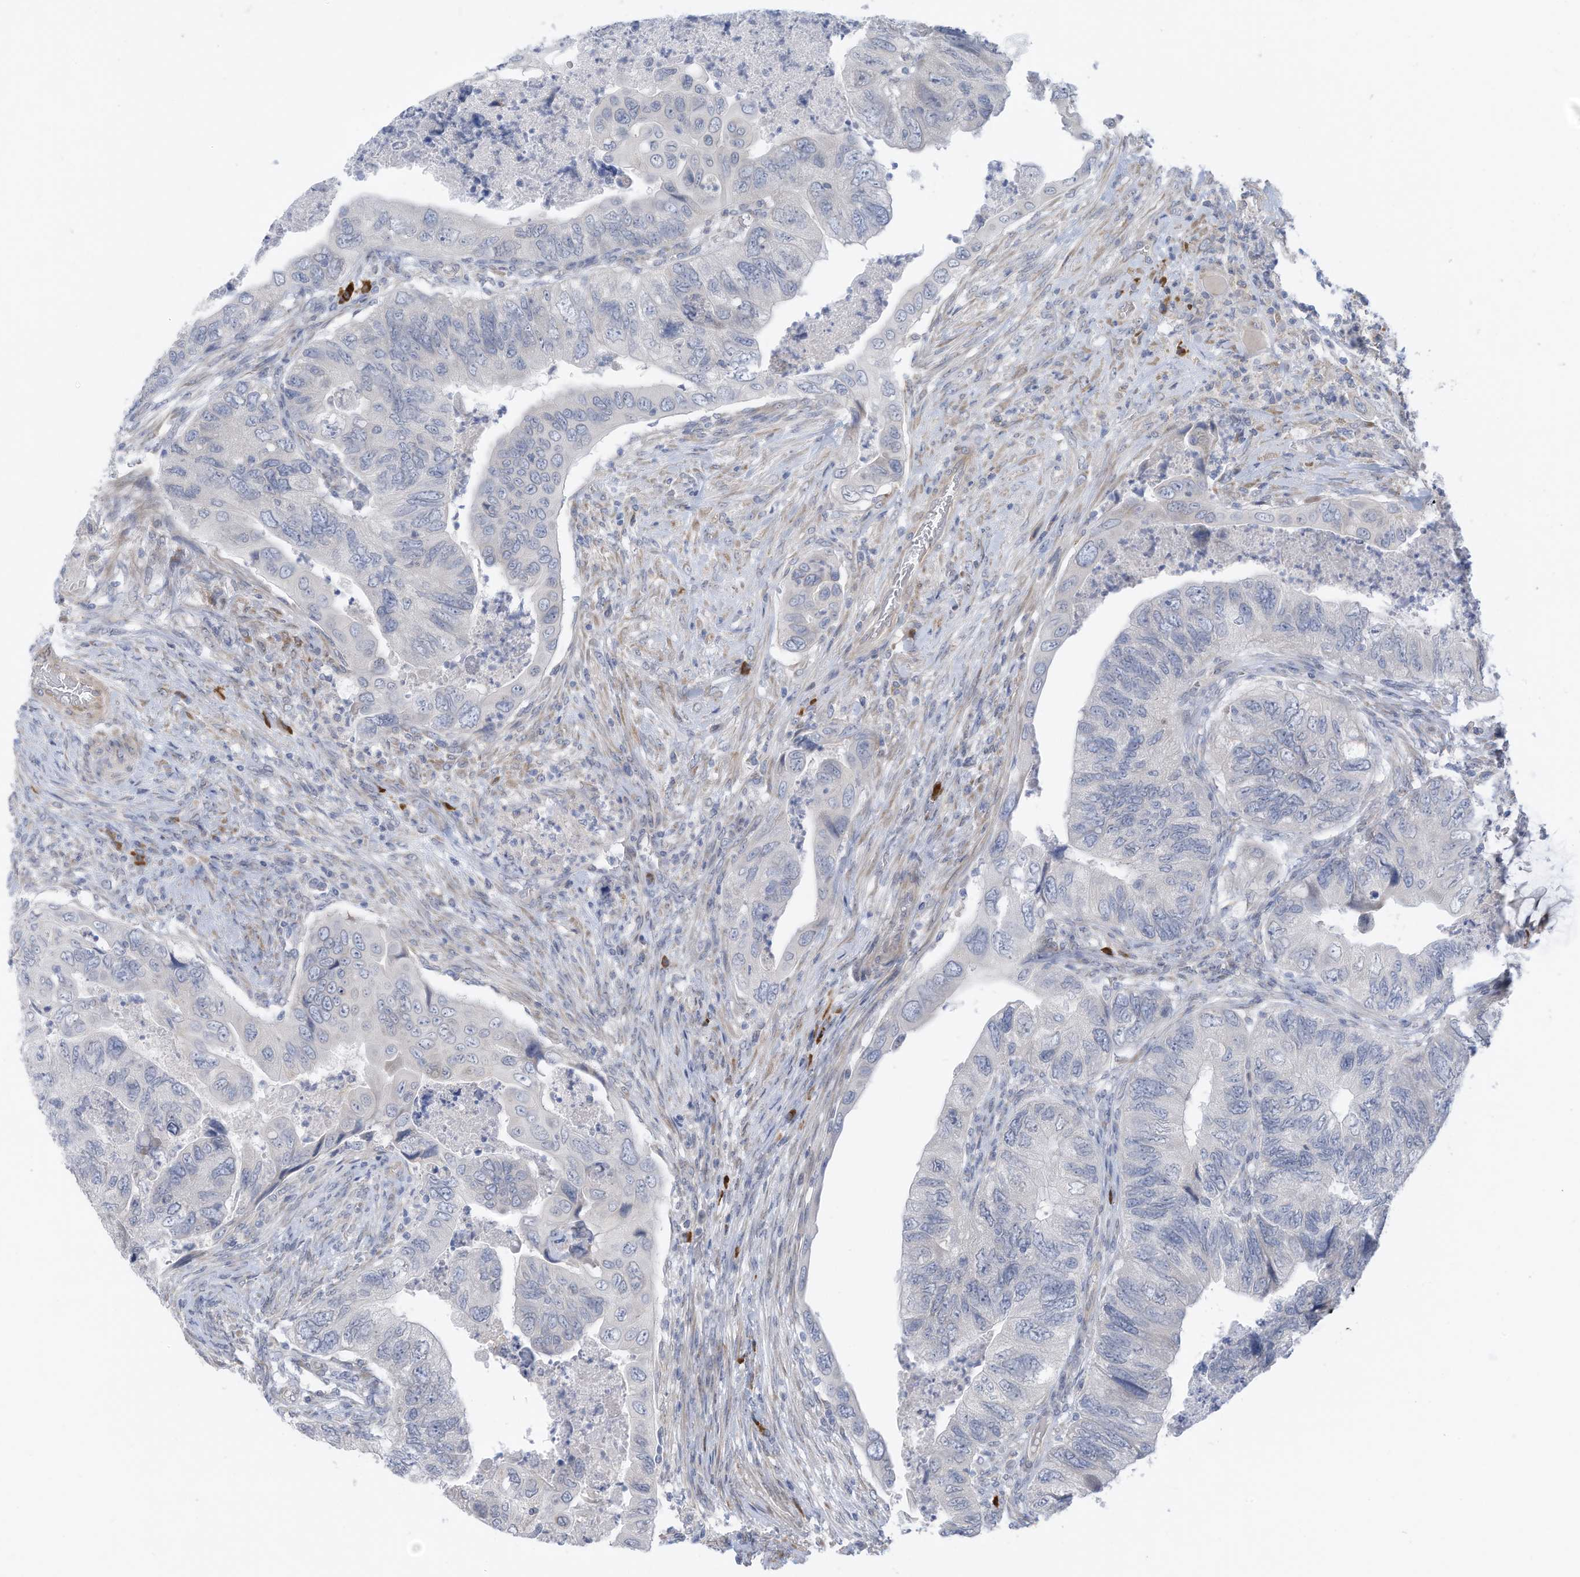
{"staining": {"intensity": "negative", "quantity": "none", "location": "none"}, "tissue": "colorectal cancer", "cell_type": "Tumor cells", "image_type": "cancer", "snomed": [{"axis": "morphology", "description": "Adenocarcinoma, NOS"}, {"axis": "topography", "description": "Rectum"}], "caption": "IHC histopathology image of neoplastic tissue: adenocarcinoma (colorectal) stained with DAB (3,3'-diaminobenzidine) reveals no significant protein staining in tumor cells. The staining was performed using DAB to visualize the protein expression in brown, while the nuclei were stained in blue with hematoxylin (Magnification: 20x).", "gene": "ZNF292", "patient": {"sex": "male", "age": 63}}